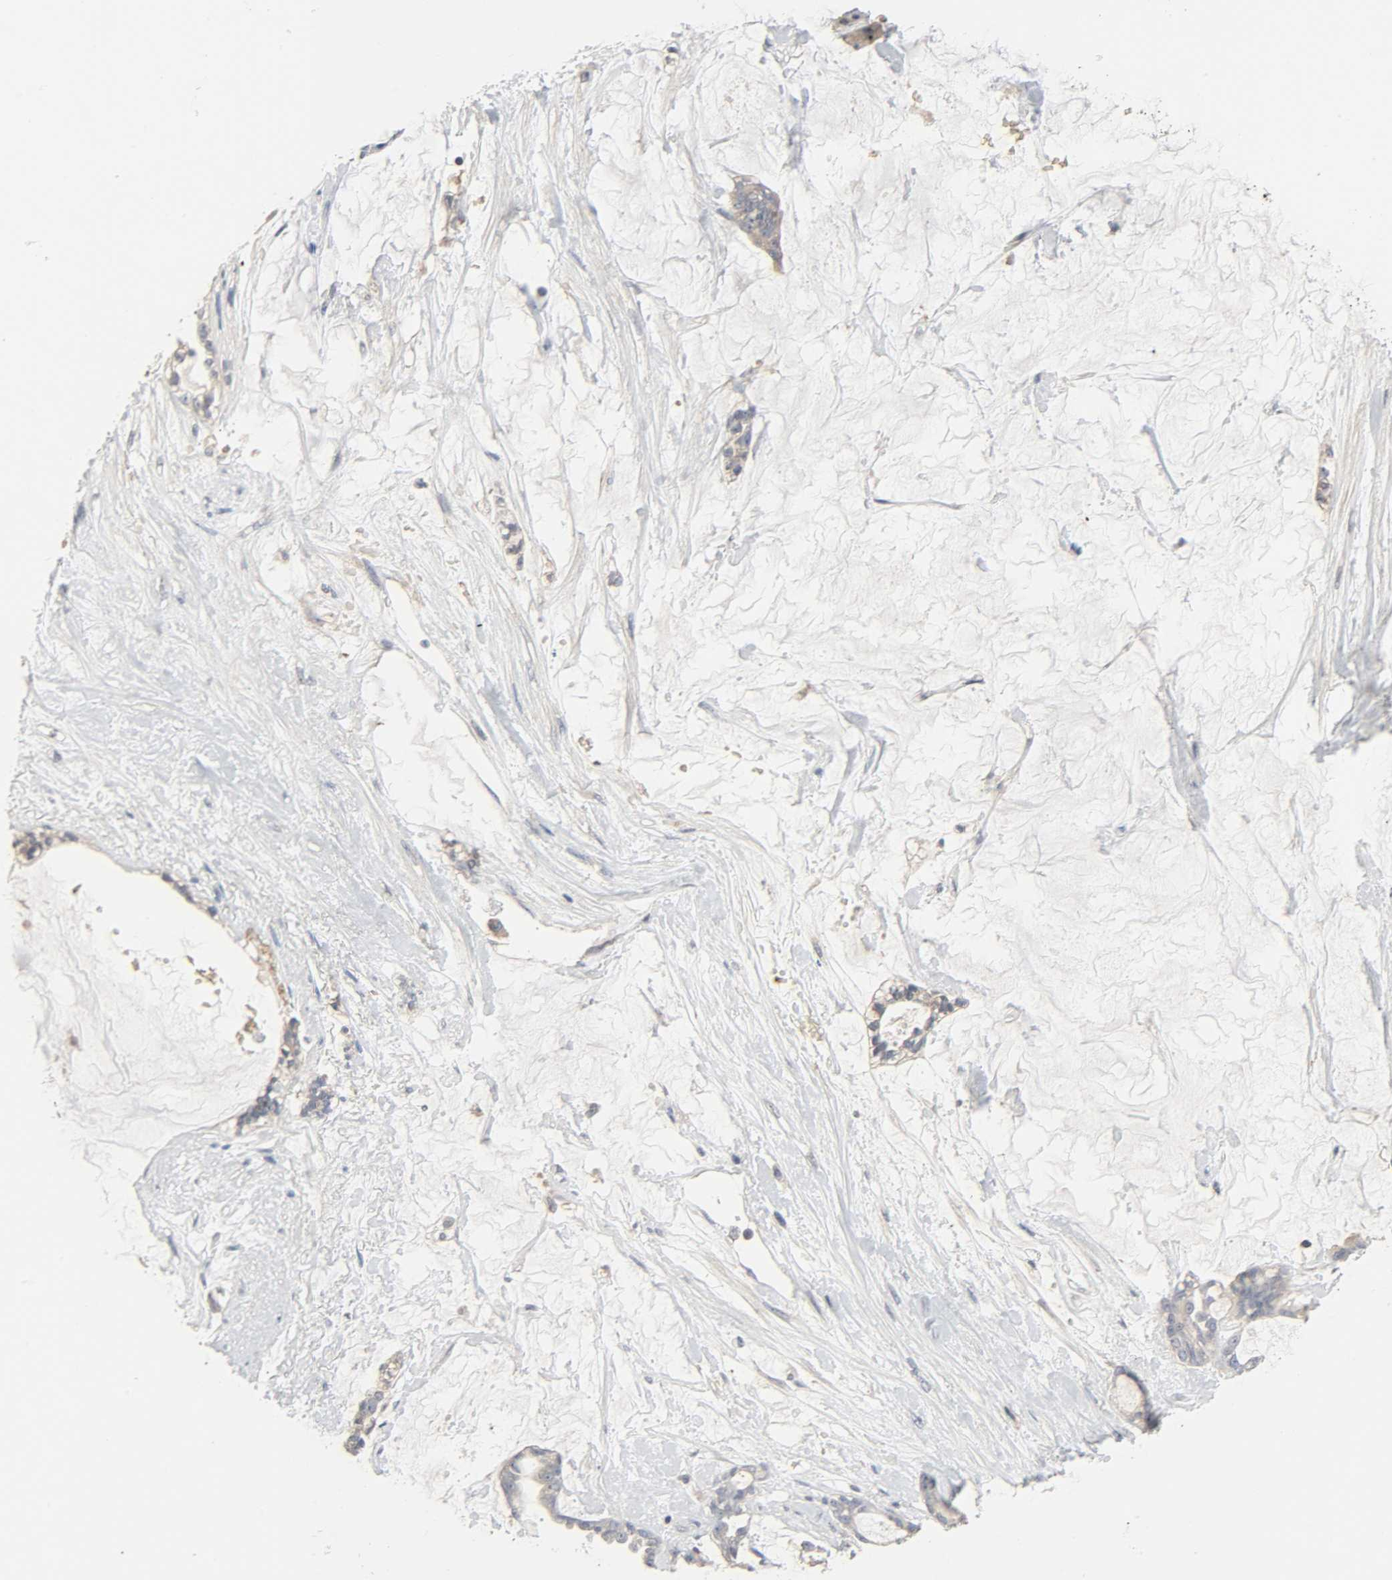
{"staining": {"intensity": "weak", "quantity": ">75%", "location": "cytoplasmic/membranous,nuclear"}, "tissue": "pancreatic cancer", "cell_type": "Tumor cells", "image_type": "cancer", "snomed": [{"axis": "morphology", "description": "Adenocarcinoma, NOS"}, {"axis": "topography", "description": "Pancreas"}], "caption": "A micrograph of adenocarcinoma (pancreatic) stained for a protein displays weak cytoplasmic/membranous and nuclear brown staining in tumor cells.", "gene": "PLEKHA2", "patient": {"sex": "female", "age": 73}}